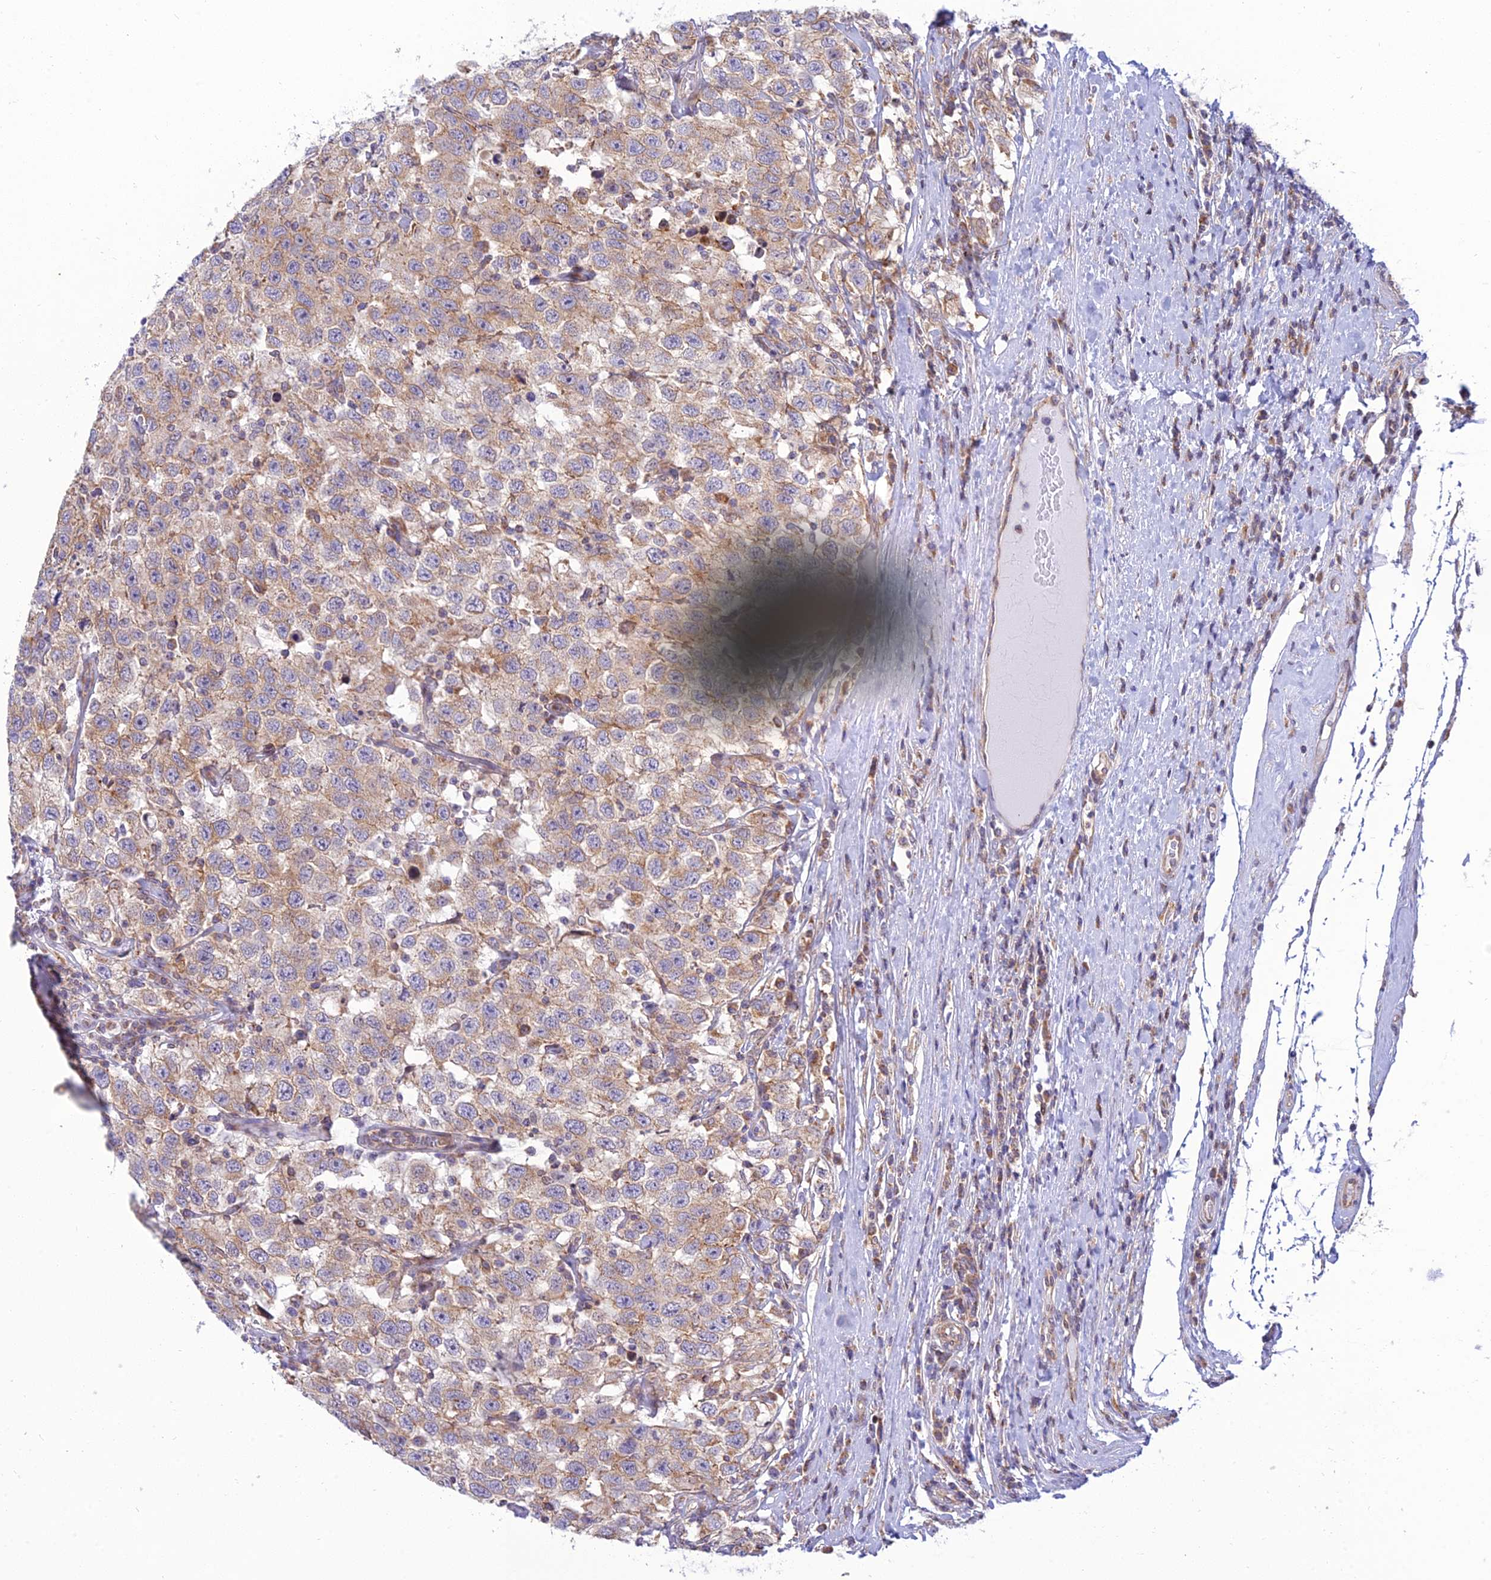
{"staining": {"intensity": "weak", "quantity": ">75%", "location": "cytoplasmic/membranous"}, "tissue": "testis cancer", "cell_type": "Tumor cells", "image_type": "cancer", "snomed": [{"axis": "morphology", "description": "Seminoma, NOS"}, {"axis": "topography", "description": "Testis"}], "caption": "Testis cancer (seminoma) stained for a protein exhibits weak cytoplasmic/membranous positivity in tumor cells. (IHC, brightfield microscopy, high magnification).", "gene": "HOOK2", "patient": {"sex": "male", "age": 41}}